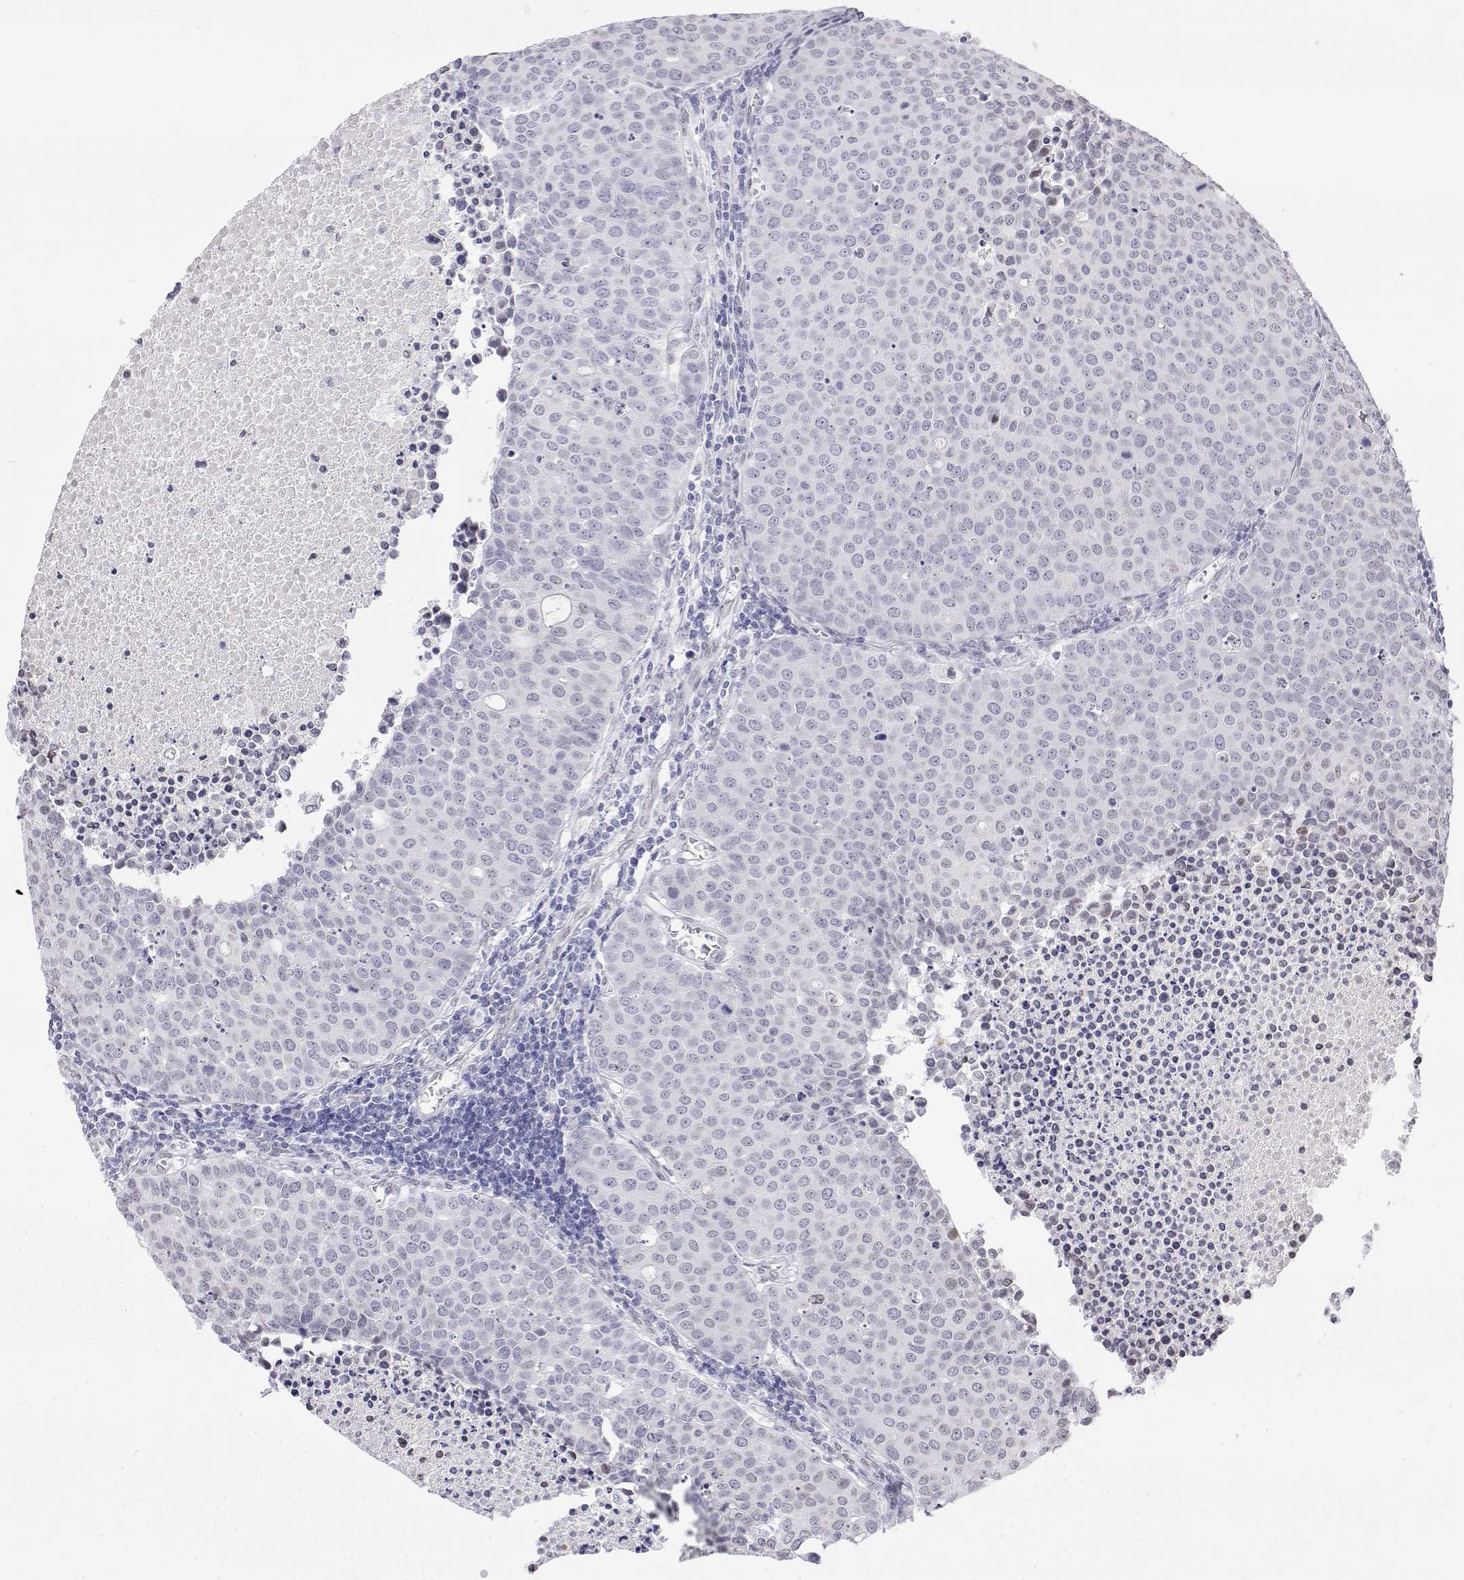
{"staining": {"intensity": "negative", "quantity": "none", "location": "none"}, "tissue": "carcinoid", "cell_type": "Tumor cells", "image_type": "cancer", "snomed": [{"axis": "morphology", "description": "Carcinoid, malignant, NOS"}, {"axis": "topography", "description": "Colon"}], "caption": "DAB (3,3'-diaminobenzidine) immunohistochemical staining of malignant carcinoid displays no significant positivity in tumor cells.", "gene": "ZNF532", "patient": {"sex": "male", "age": 81}}